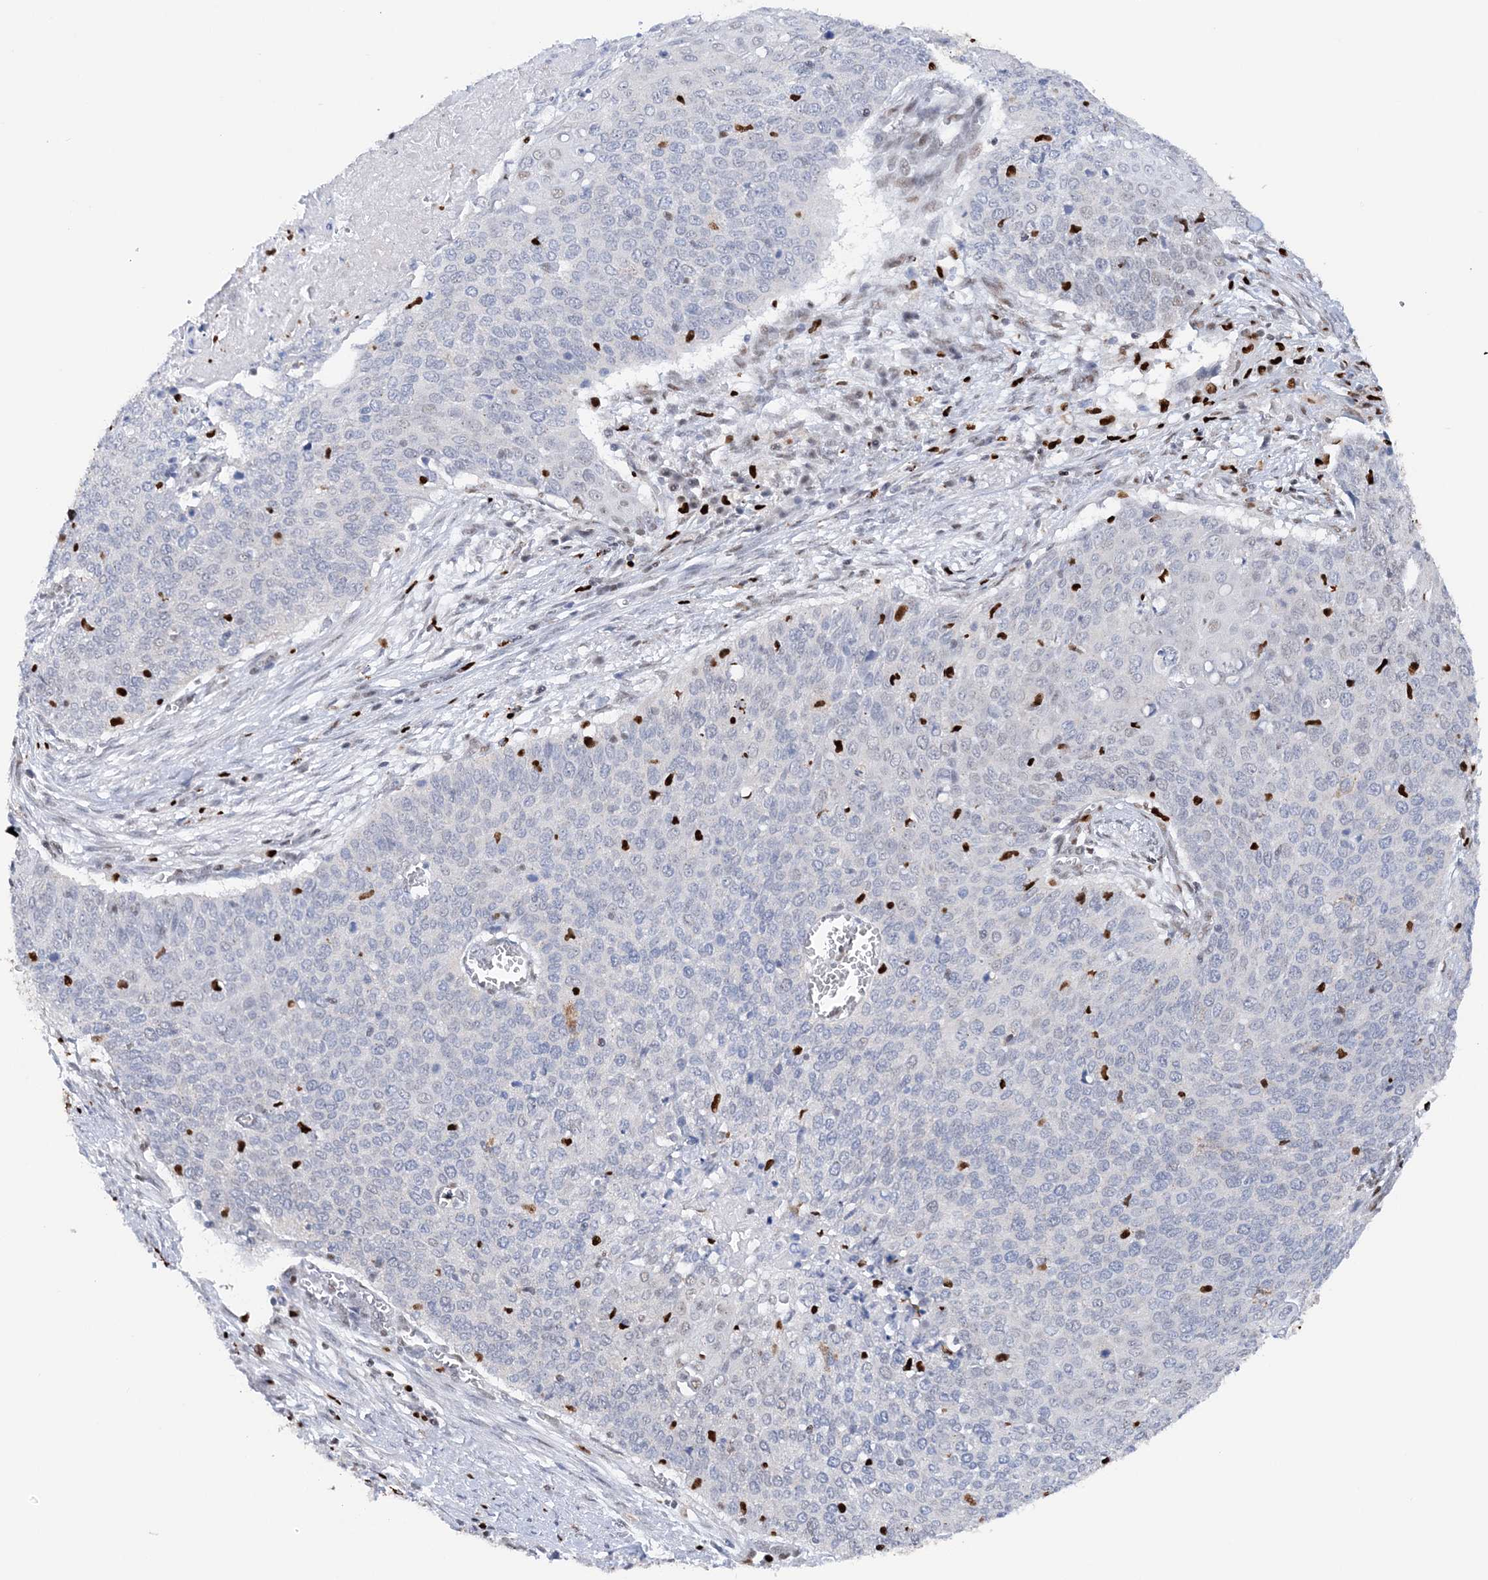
{"staining": {"intensity": "negative", "quantity": "none", "location": "none"}, "tissue": "cervical cancer", "cell_type": "Tumor cells", "image_type": "cancer", "snomed": [{"axis": "morphology", "description": "Squamous cell carcinoma, NOS"}, {"axis": "topography", "description": "Cervix"}], "caption": "High magnification brightfield microscopy of cervical cancer (squamous cell carcinoma) stained with DAB (3,3'-diaminobenzidine) (brown) and counterstained with hematoxylin (blue): tumor cells show no significant staining.", "gene": "NIT2", "patient": {"sex": "female", "age": 39}}